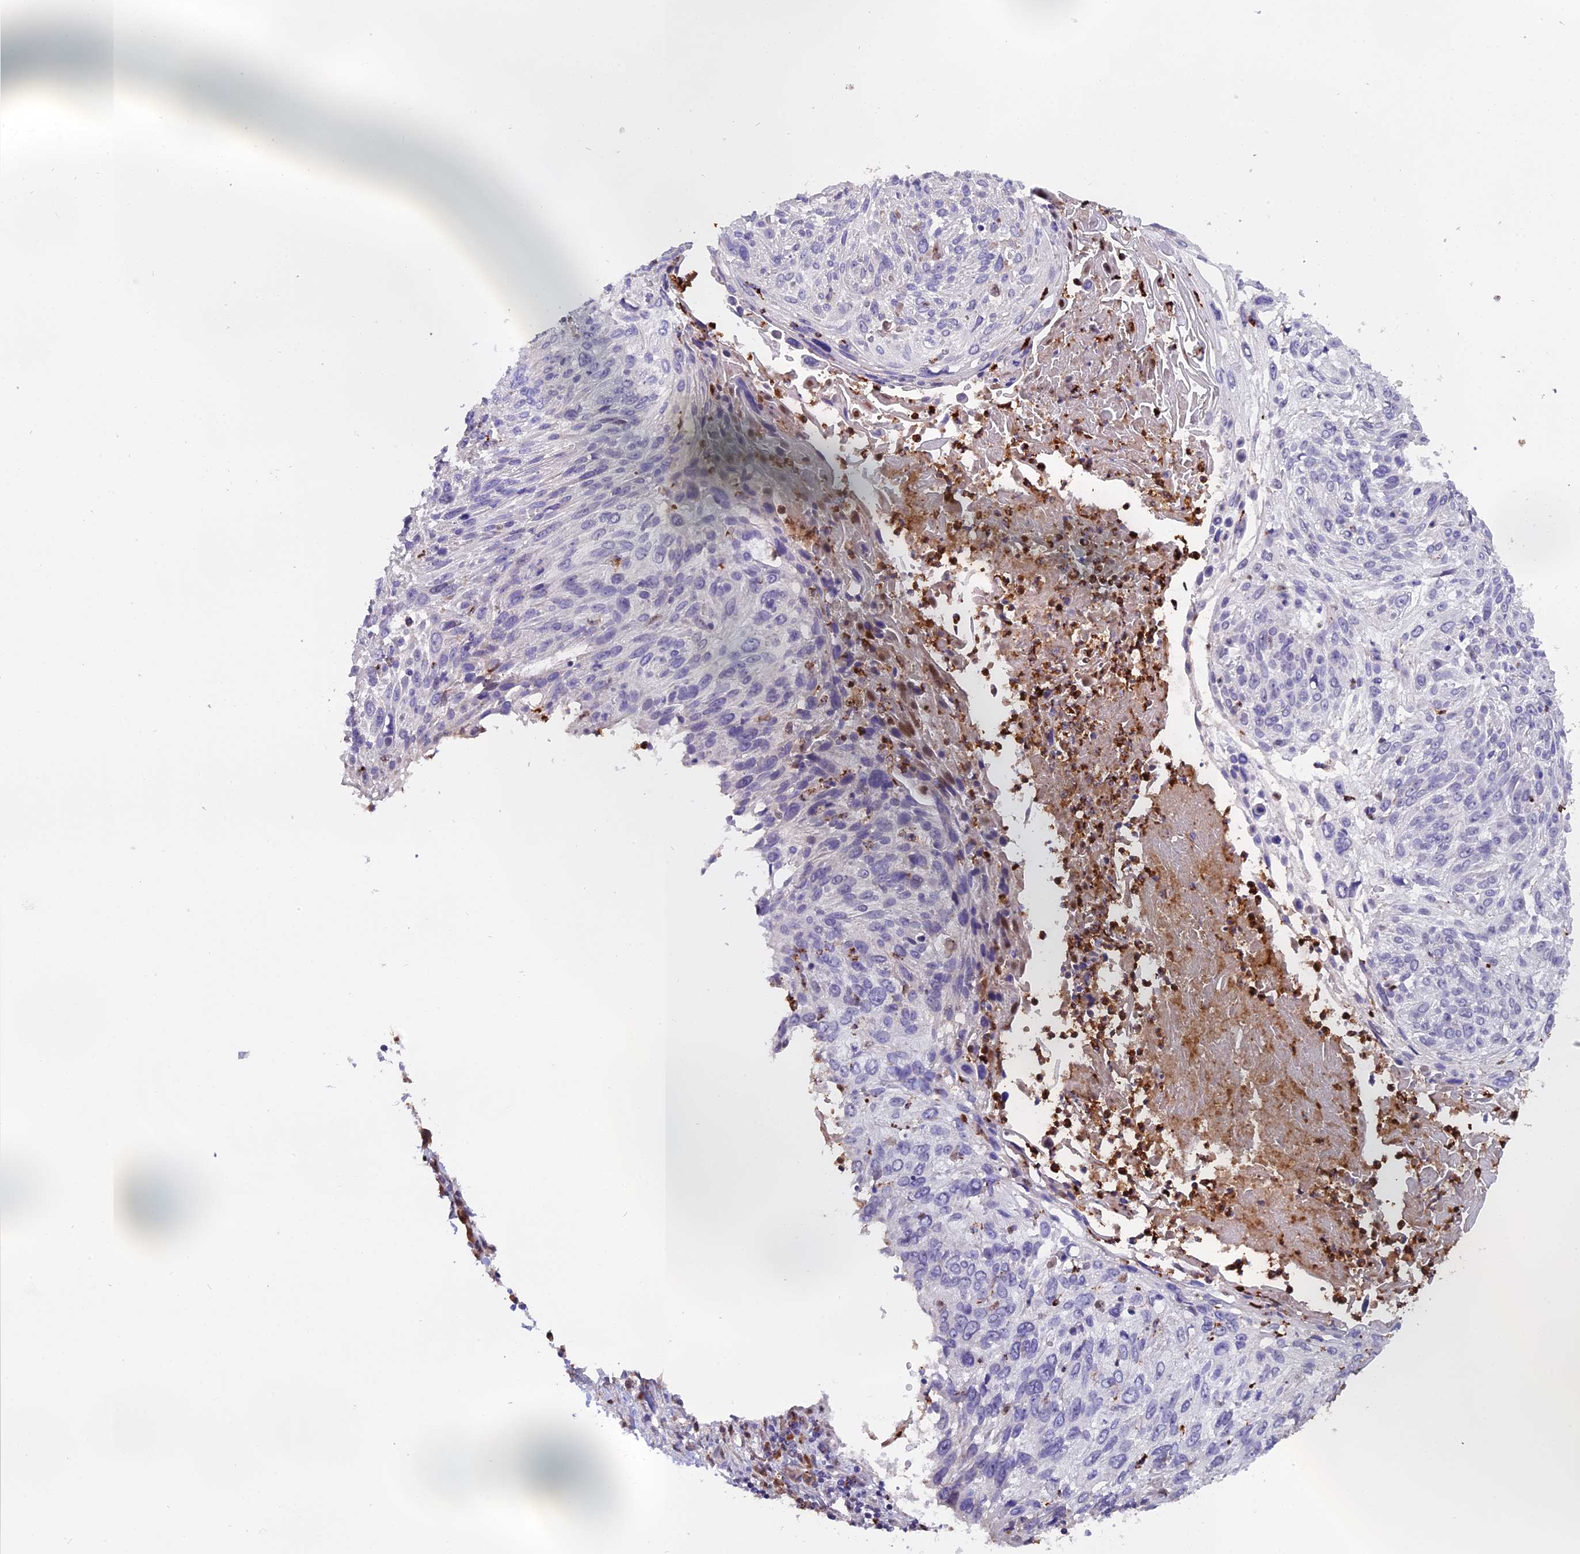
{"staining": {"intensity": "negative", "quantity": "none", "location": "none"}, "tissue": "cervical cancer", "cell_type": "Tumor cells", "image_type": "cancer", "snomed": [{"axis": "morphology", "description": "Squamous cell carcinoma, NOS"}, {"axis": "topography", "description": "Cervix"}], "caption": "Protein analysis of cervical cancer shows no significant positivity in tumor cells.", "gene": "FAM118B", "patient": {"sex": "female", "age": 51}}